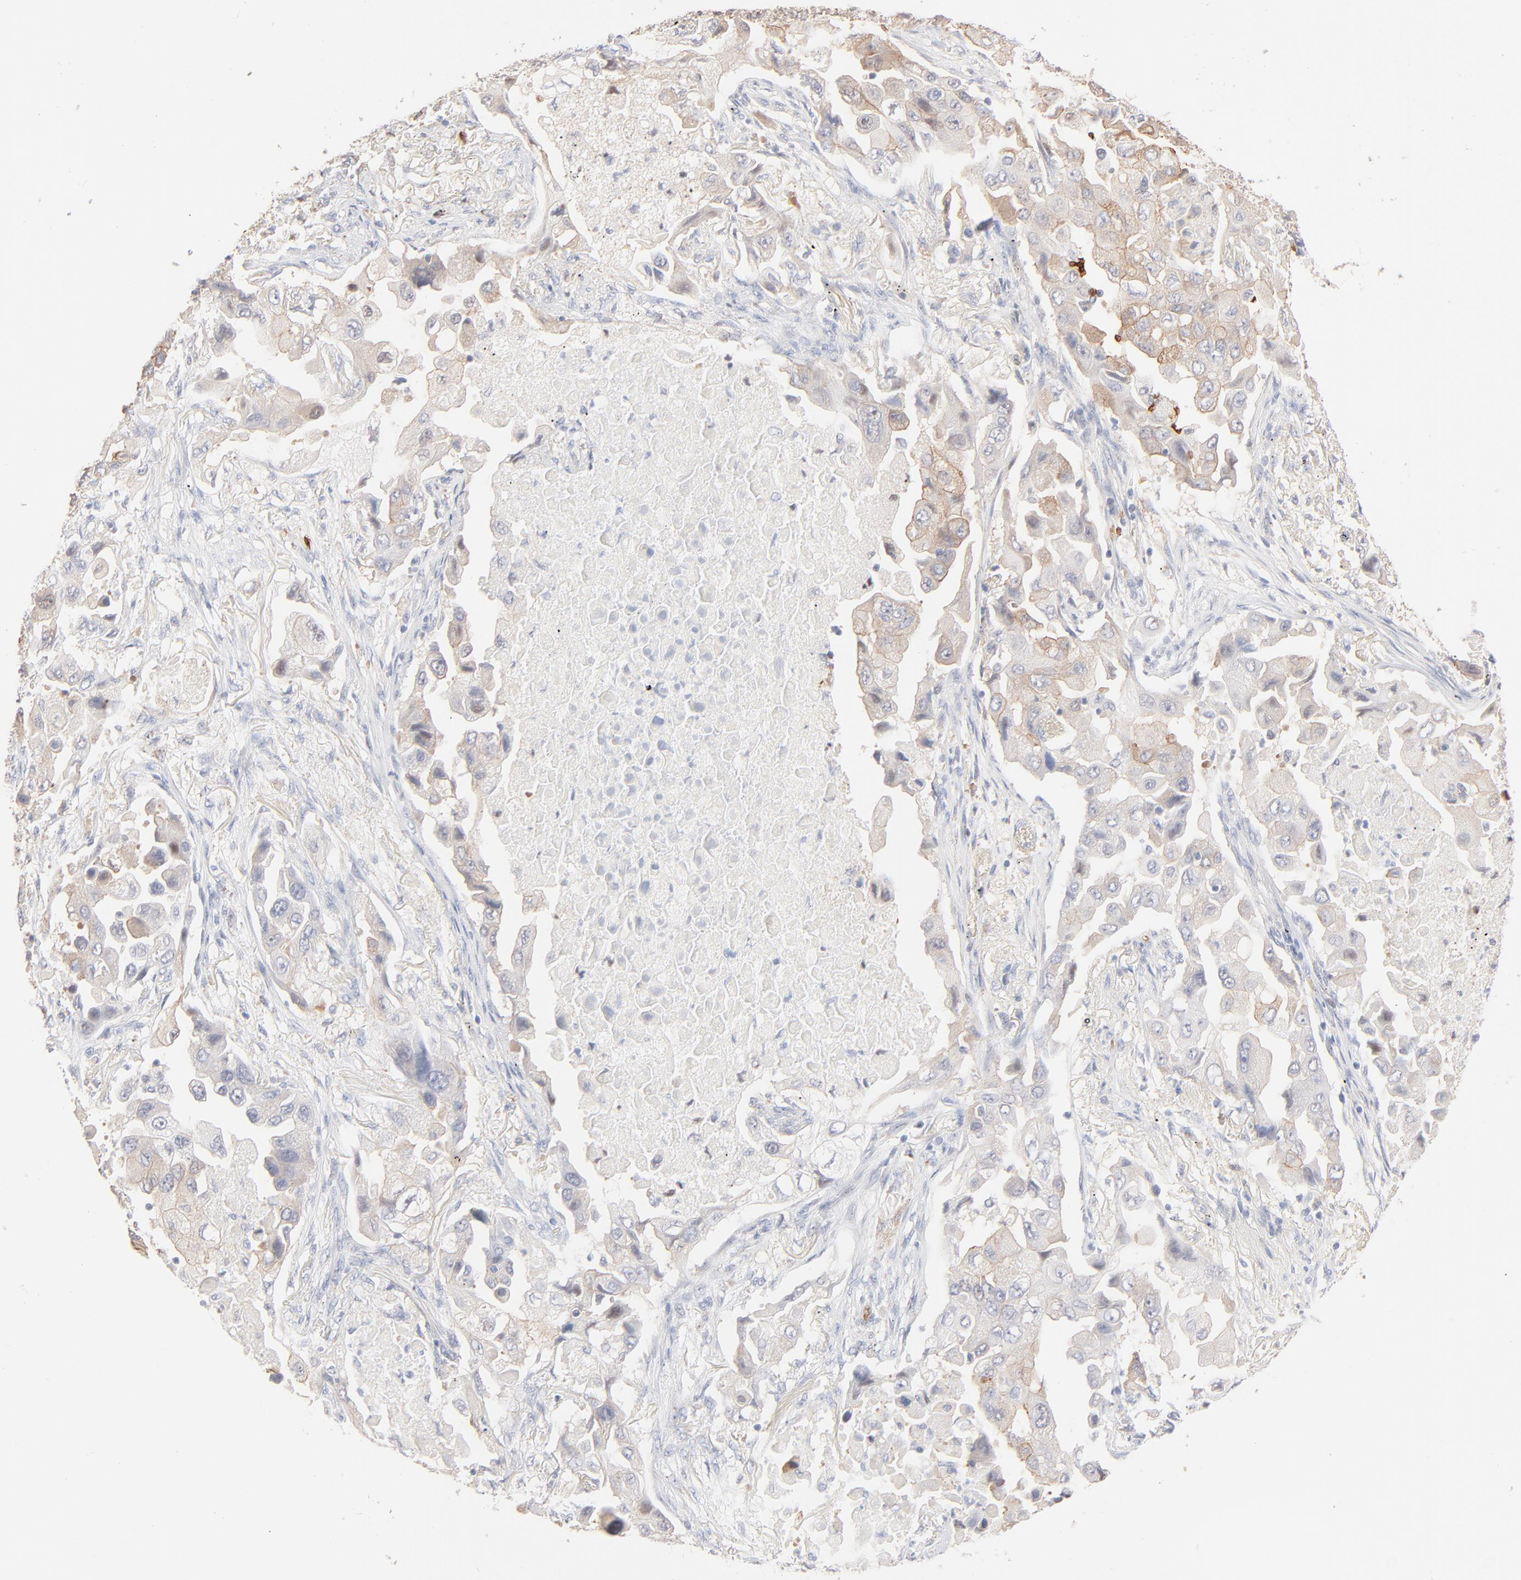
{"staining": {"intensity": "weak", "quantity": "25%-75%", "location": "cytoplasmic/membranous"}, "tissue": "lung cancer", "cell_type": "Tumor cells", "image_type": "cancer", "snomed": [{"axis": "morphology", "description": "Adenocarcinoma, NOS"}, {"axis": "topography", "description": "Lung"}], "caption": "Lung adenocarcinoma stained with DAB immunohistochemistry shows low levels of weak cytoplasmic/membranous staining in approximately 25%-75% of tumor cells.", "gene": "SPTB", "patient": {"sex": "female", "age": 65}}